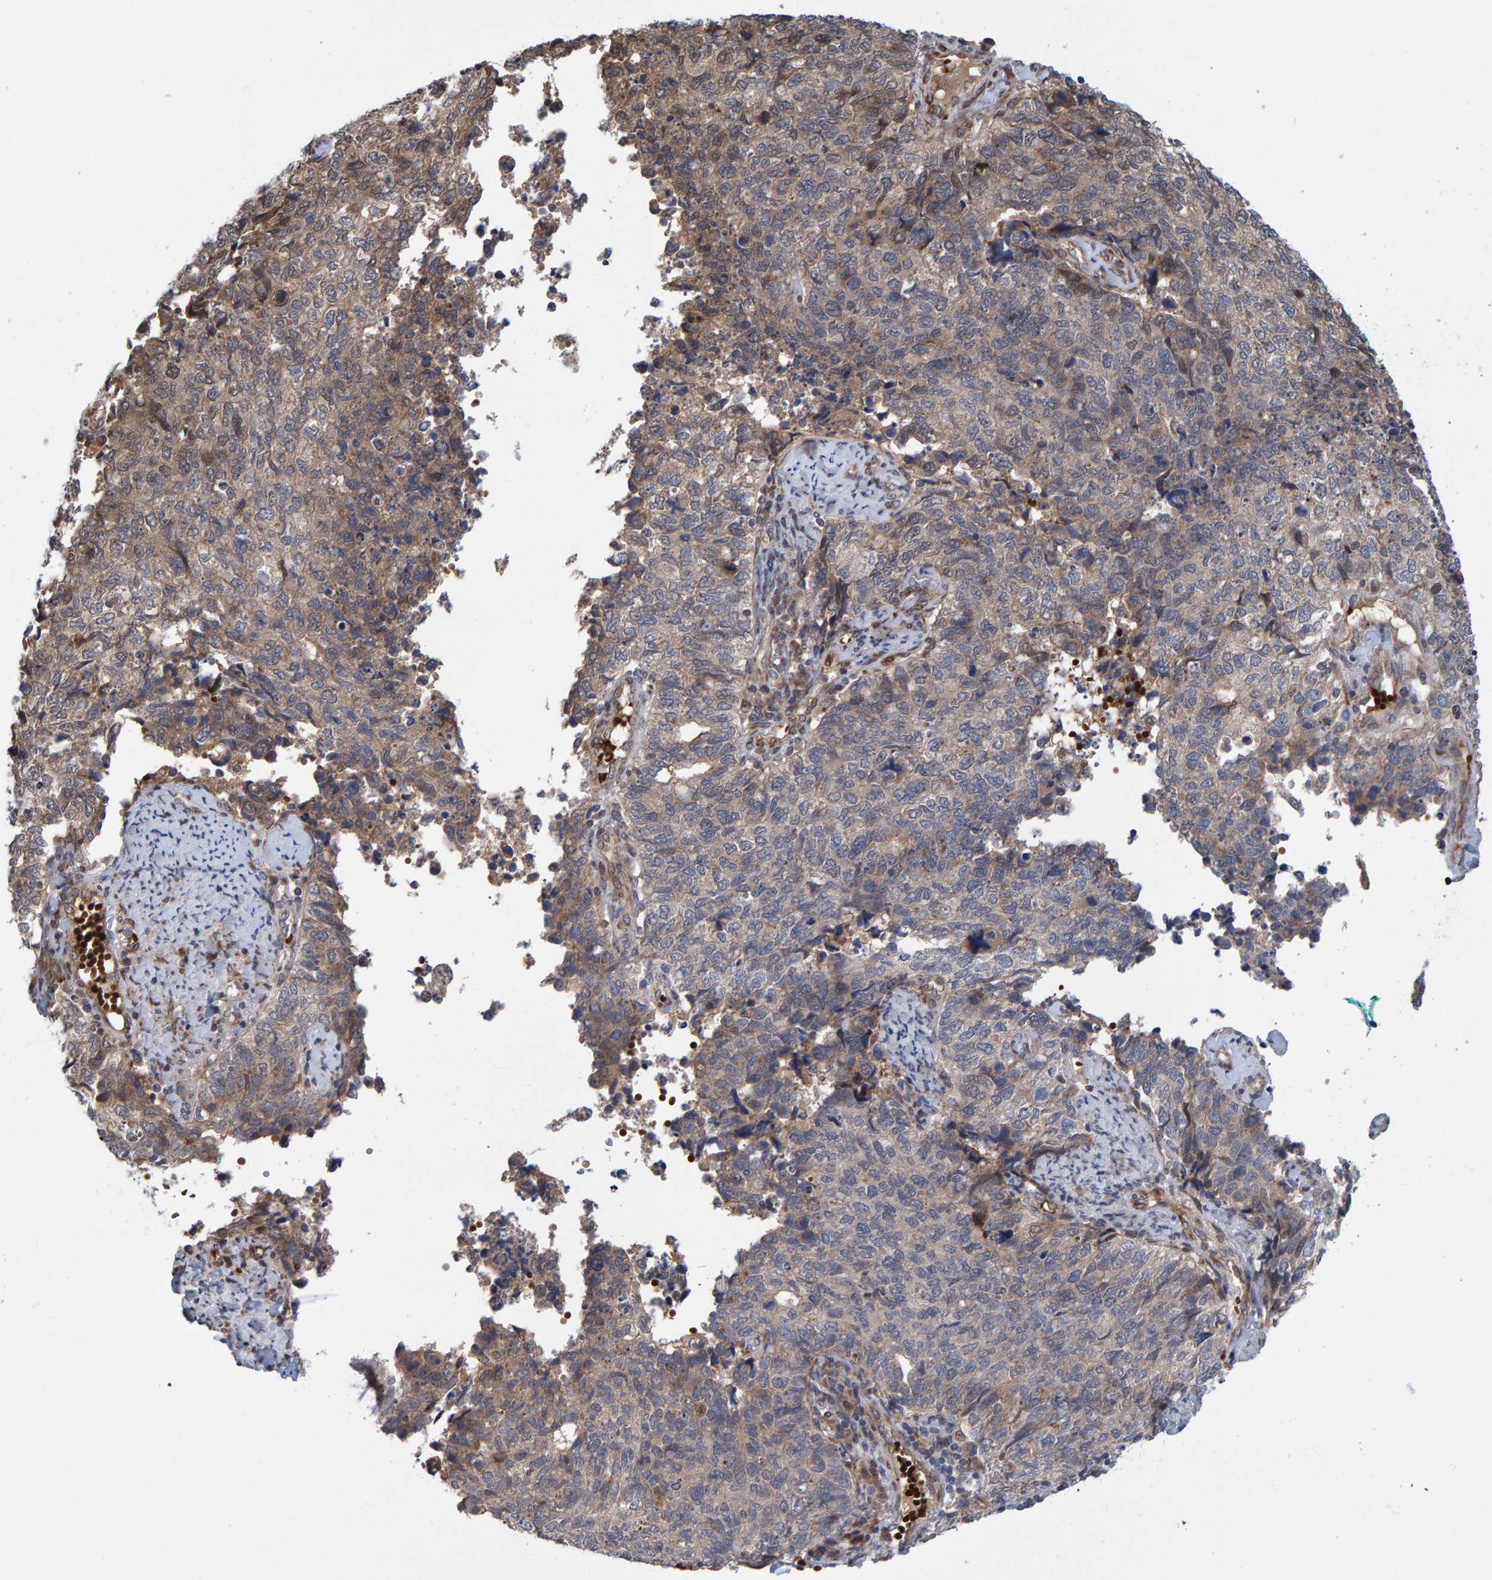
{"staining": {"intensity": "weak", "quantity": "25%-75%", "location": "cytoplasmic/membranous,nuclear"}, "tissue": "cervical cancer", "cell_type": "Tumor cells", "image_type": "cancer", "snomed": [{"axis": "morphology", "description": "Squamous cell carcinoma, NOS"}, {"axis": "topography", "description": "Cervix"}], "caption": "Immunohistochemical staining of cervical squamous cell carcinoma displays weak cytoplasmic/membranous and nuclear protein staining in approximately 25%-75% of tumor cells.", "gene": "MFSD6L", "patient": {"sex": "female", "age": 63}}